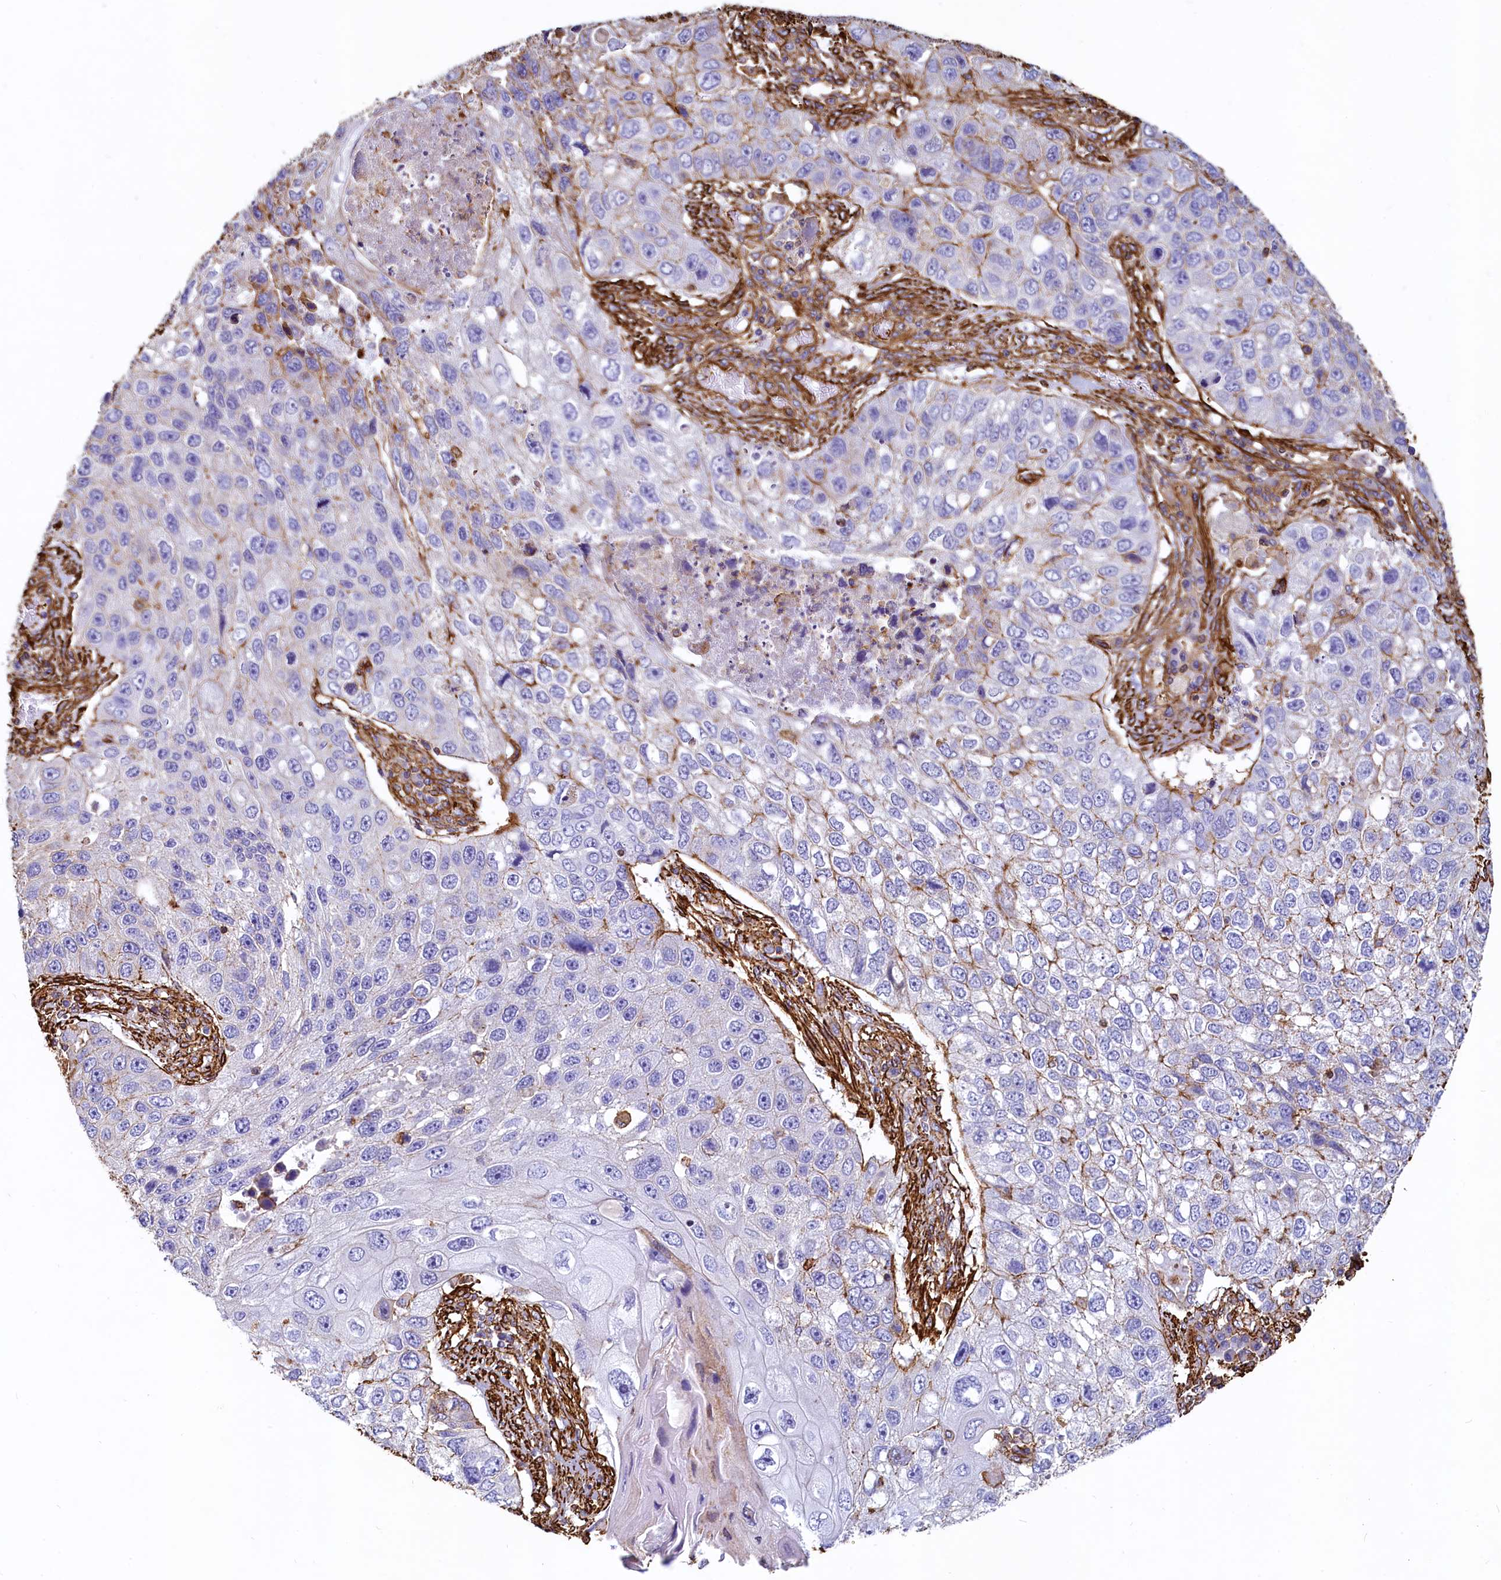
{"staining": {"intensity": "moderate", "quantity": "<25%", "location": "cytoplasmic/membranous"}, "tissue": "lung cancer", "cell_type": "Tumor cells", "image_type": "cancer", "snomed": [{"axis": "morphology", "description": "Squamous cell carcinoma, NOS"}, {"axis": "topography", "description": "Lung"}], "caption": "Human lung squamous cell carcinoma stained for a protein (brown) shows moderate cytoplasmic/membranous positive positivity in about <25% of tumor cells.", "gene": "THBS1", "patient": {"sex": "male", "age": 61}}